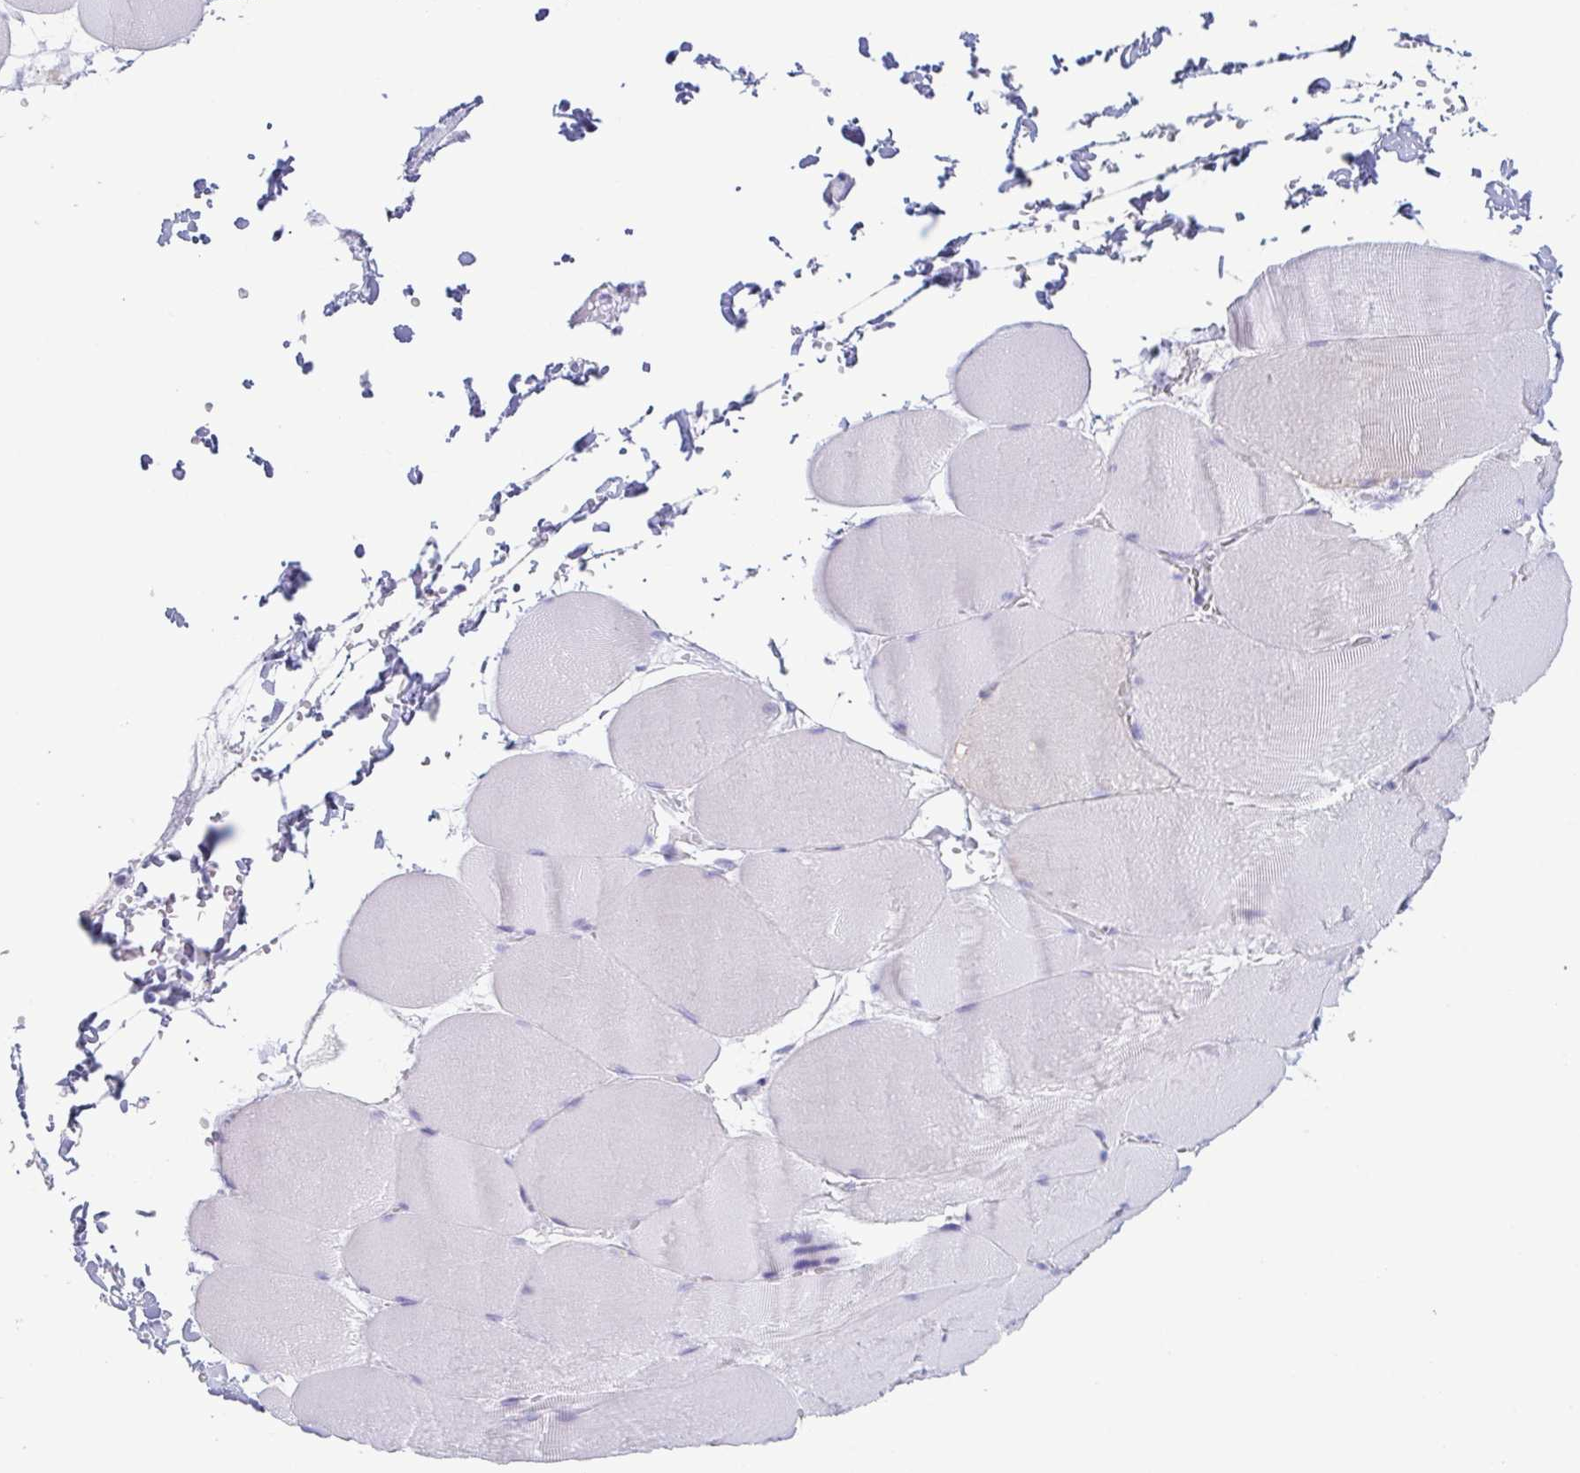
{"staining": {"intensity": "negative", "quantity": "none", "location": "none"}, "tissue": "skeletal muscle", "cell_type": "Myocytes", "image_type": "normal", "snomed": [{"axis": "morphology", "description": "Normal tissue, NOS"}, {"axis": "topography", "description": "Skeletal muscle"}, {"axis": "topography", "description": "Head-Neck"}], "caption": "Myocytes are negative for brown protein staining in benign skeletal muscle. (DAB (3,3'-diaminobenzidine) immunohistochemistry (IHC) with hematoxylin counter stain).", "gene": "PRR27", "patient": {"sex": "male", "age": 66}}